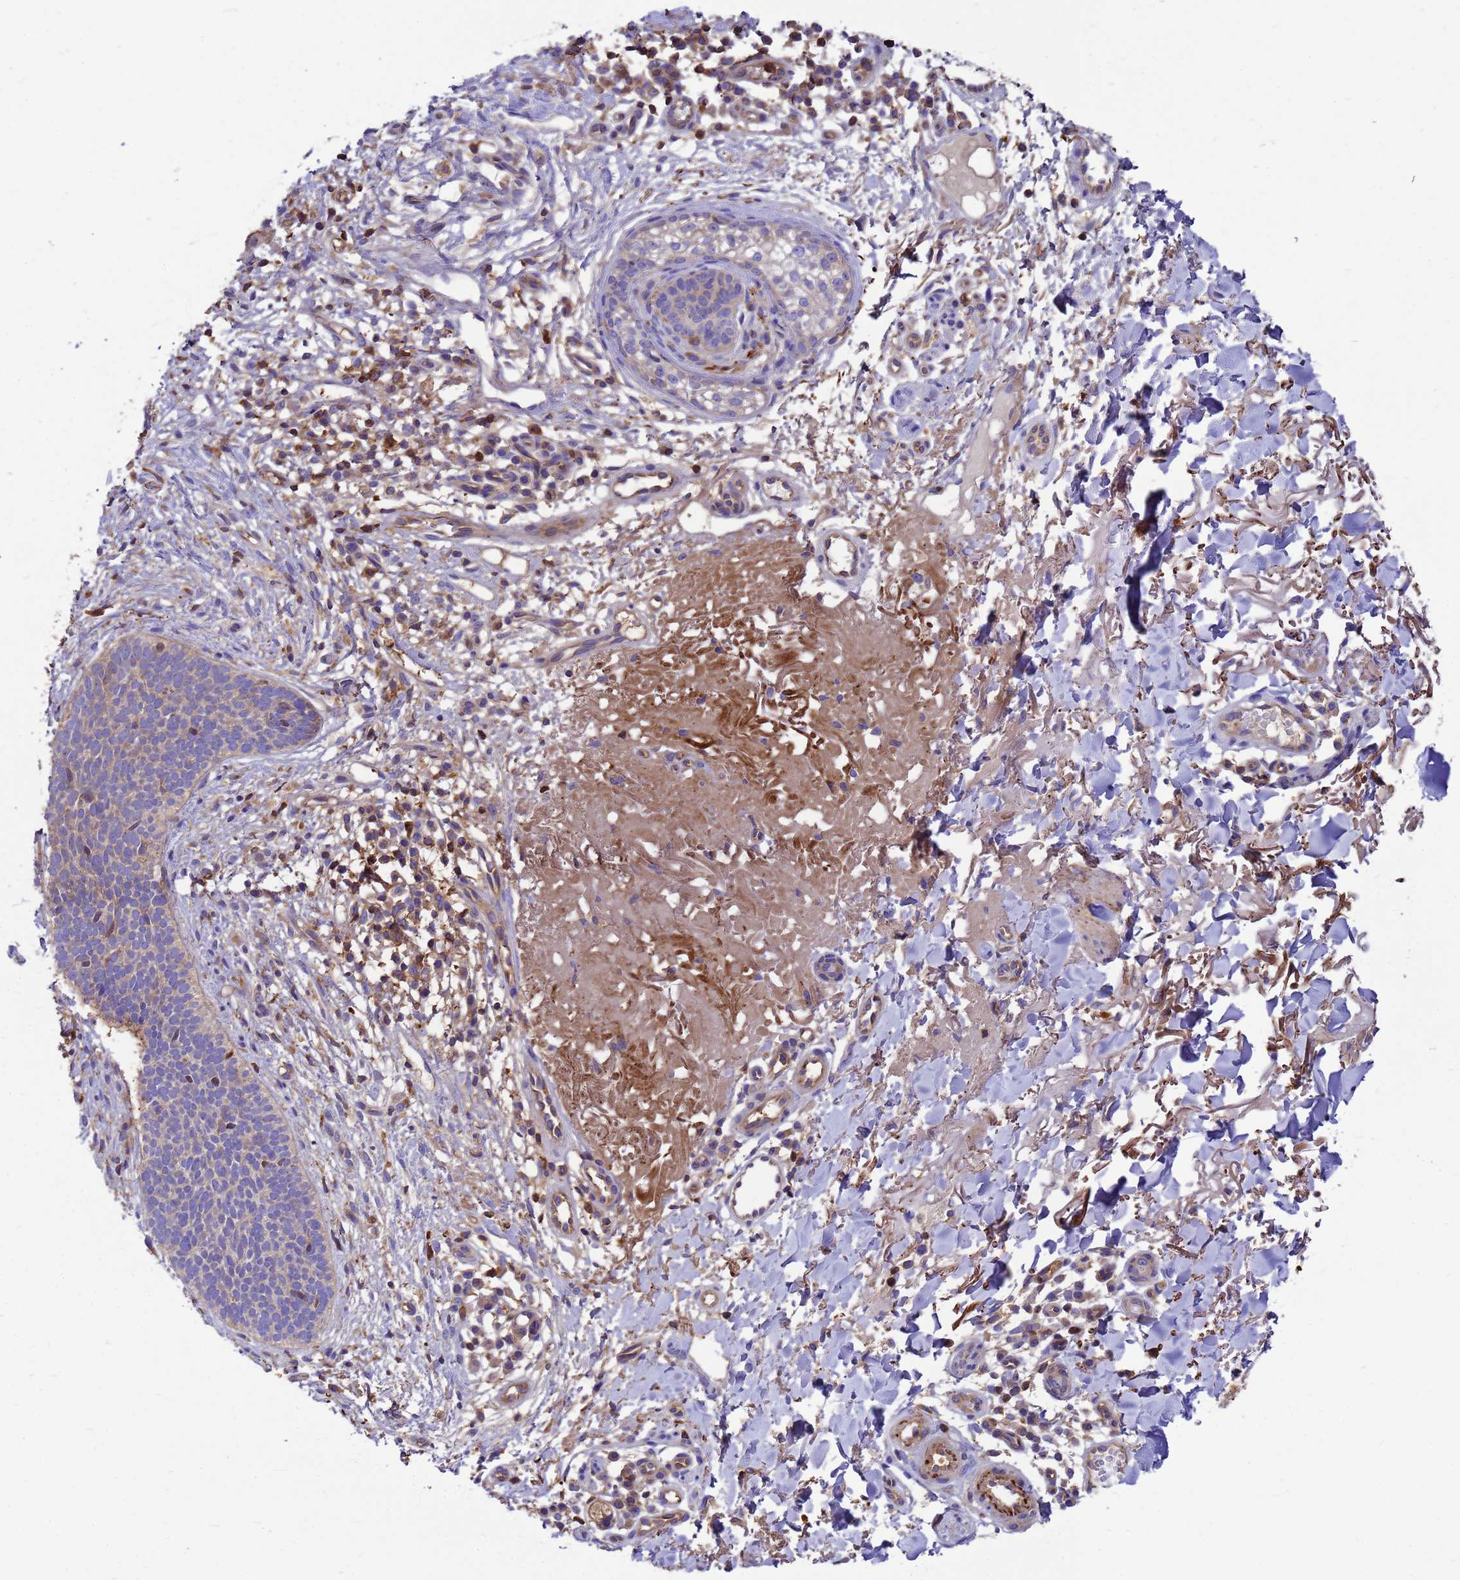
{"staining": {"intensity": "weak", "quantity": "25%-75%", "location": "cytoplasmic/membranous"}, "tissue": "skin cancer", "cell_type": "Tumor cells", "image_type": "cancer", "snomed": [{"axis": "morphology", "description": "Basal cell carcinoma"}, {"axis": "topography", "description": "Skin"}], "caption": "Protein analysis of skin cancer (basal cell carcinoma) tissue reveals weak cytoplasmic/membranous positivity in approximately 25%-75% of tumor cells.", "gene": "ZNF235", "patient": {"sex": "male", "age": 84}}